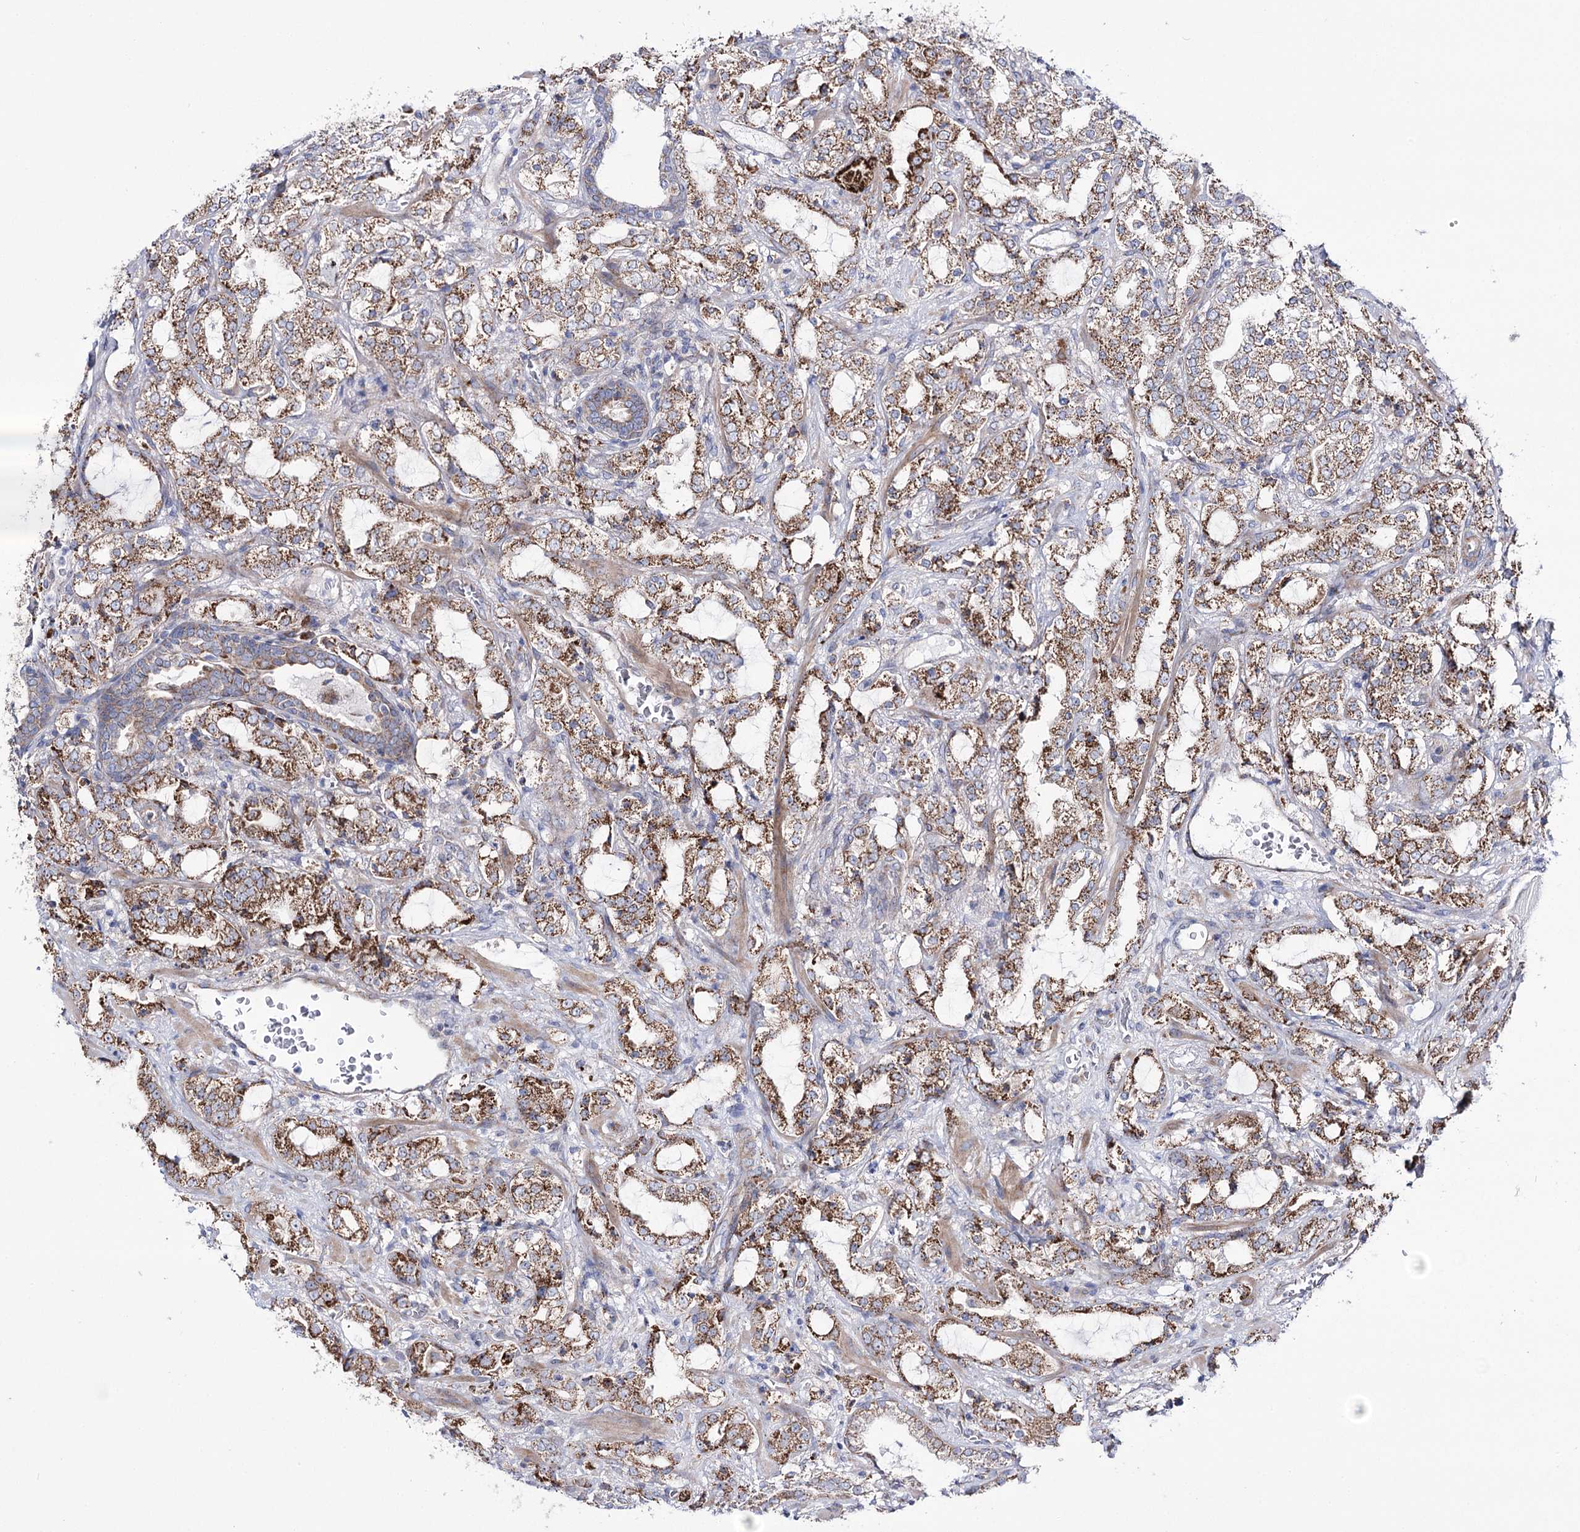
{"staining": {"intensity": "moderate", "quantity": ">75%", "location": "cytoplasmic/membranous"}, "tissue": "prostate cancer", "cell_type": "Tumor cells", "image_type": "cancer", "snomed": [{"axis": "morphology", "description": "Adenocarcinoma, High grade"}, {"axis": "topography", "description": "Prostate"}], "caption": "A micrograph of human adenocarcinoma (high-grade) (prostate) stained for a protein demonstrates moderate cytoplasmic/membranous brown staining in tumor cells.", "gene": "METTL5", "patient": {"sex": "male", "age": 64}}